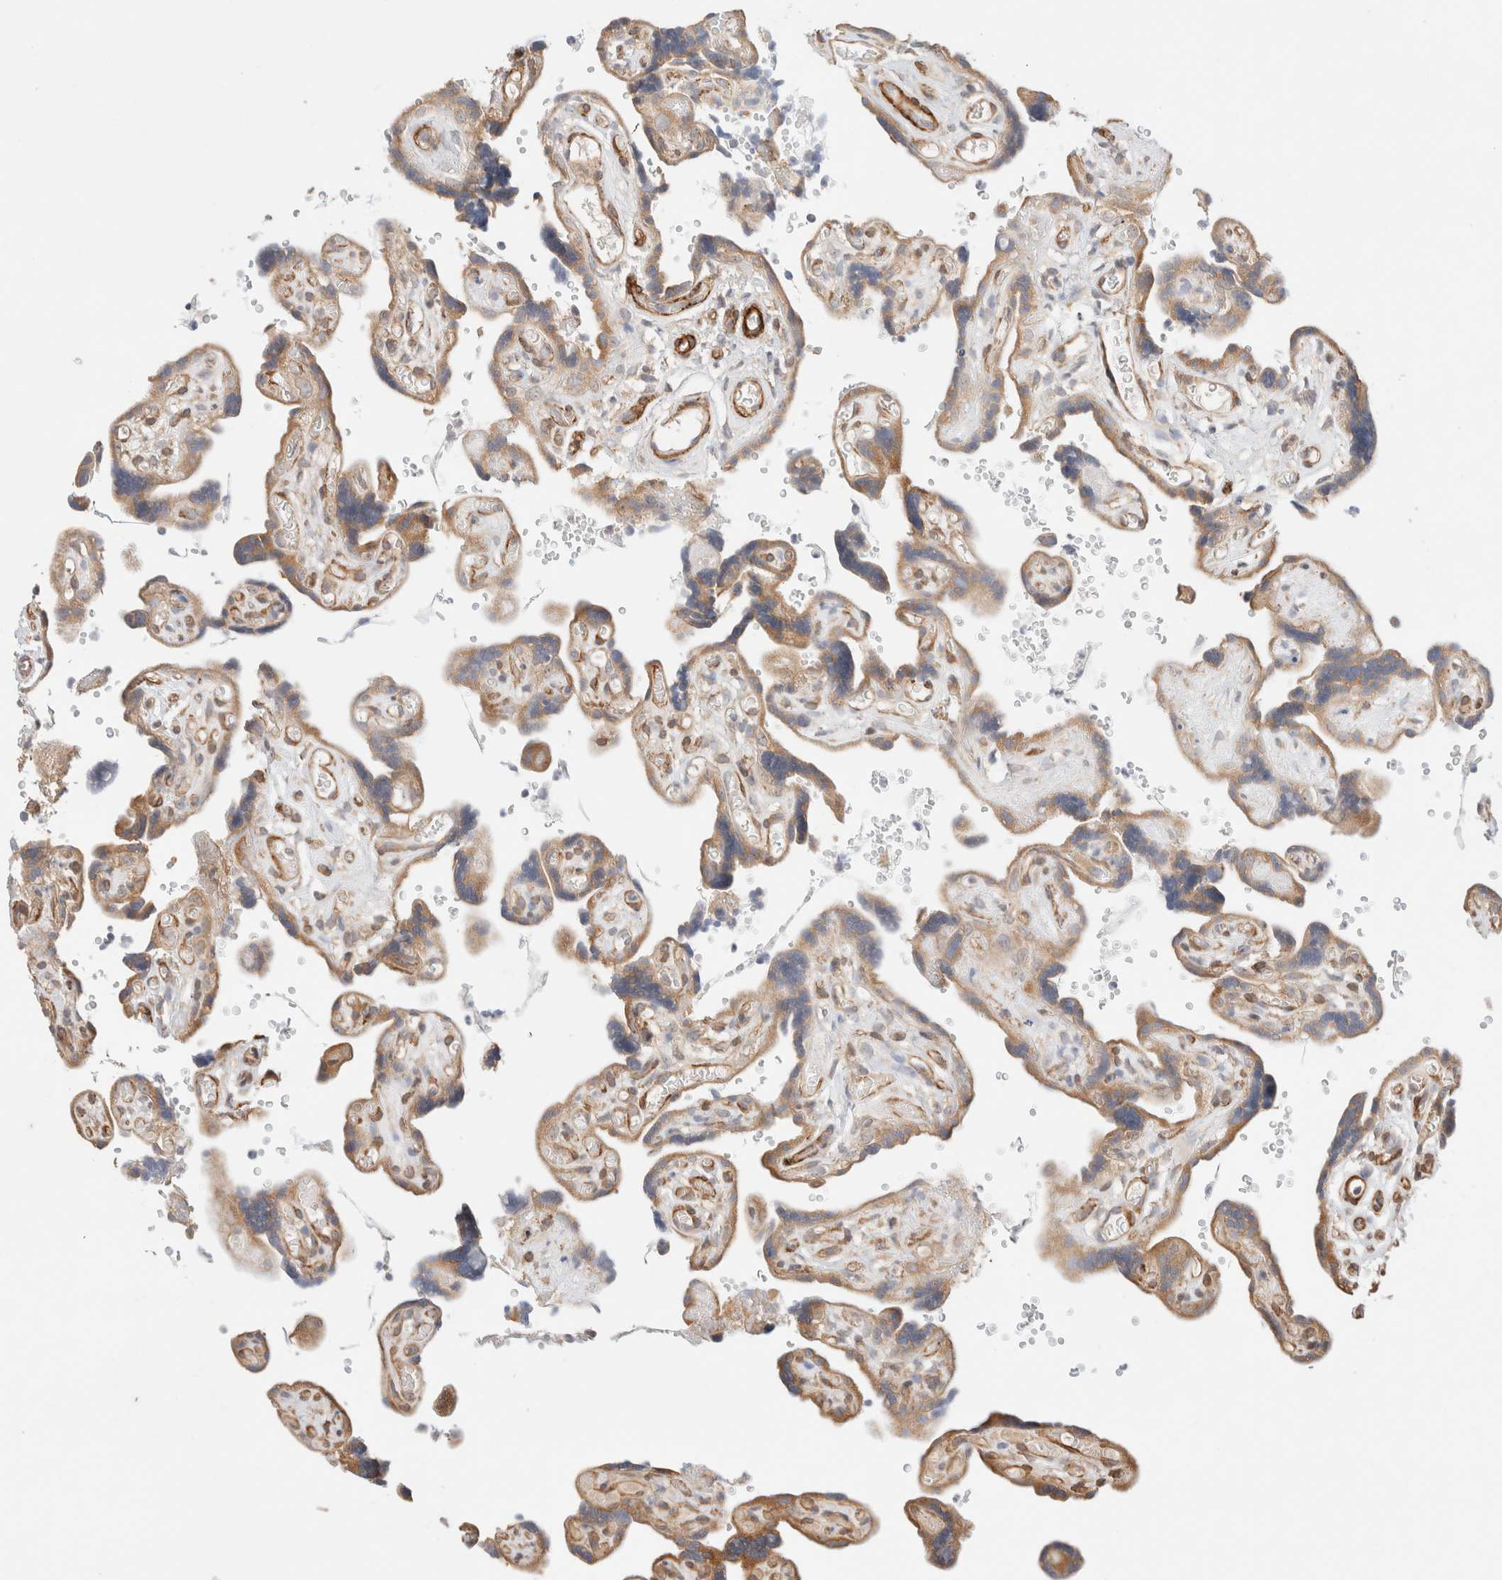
{"staining": {"intensity": "moderate", "quantity": ">75%", "location": "cytoplasmic/membranous,nuclear"}, "tissue": "placenta", "cell_type": "Trophoblastic cells", "image_type": "normal", "snomed": [{"axis": "morphology", "description": "Normal tissue, NOS"}, {"axis": "topography", "description": "Placenta"}], "caption": "Immunohistochemical staining of unremarkable placenta reveals >75% levels of moderate cytoplasmic/membranous,nuclear protein staining in about >75% of trophoblastic cells.", "gene": "RRP15", "patient": {"sex": "female", "age": 30}}